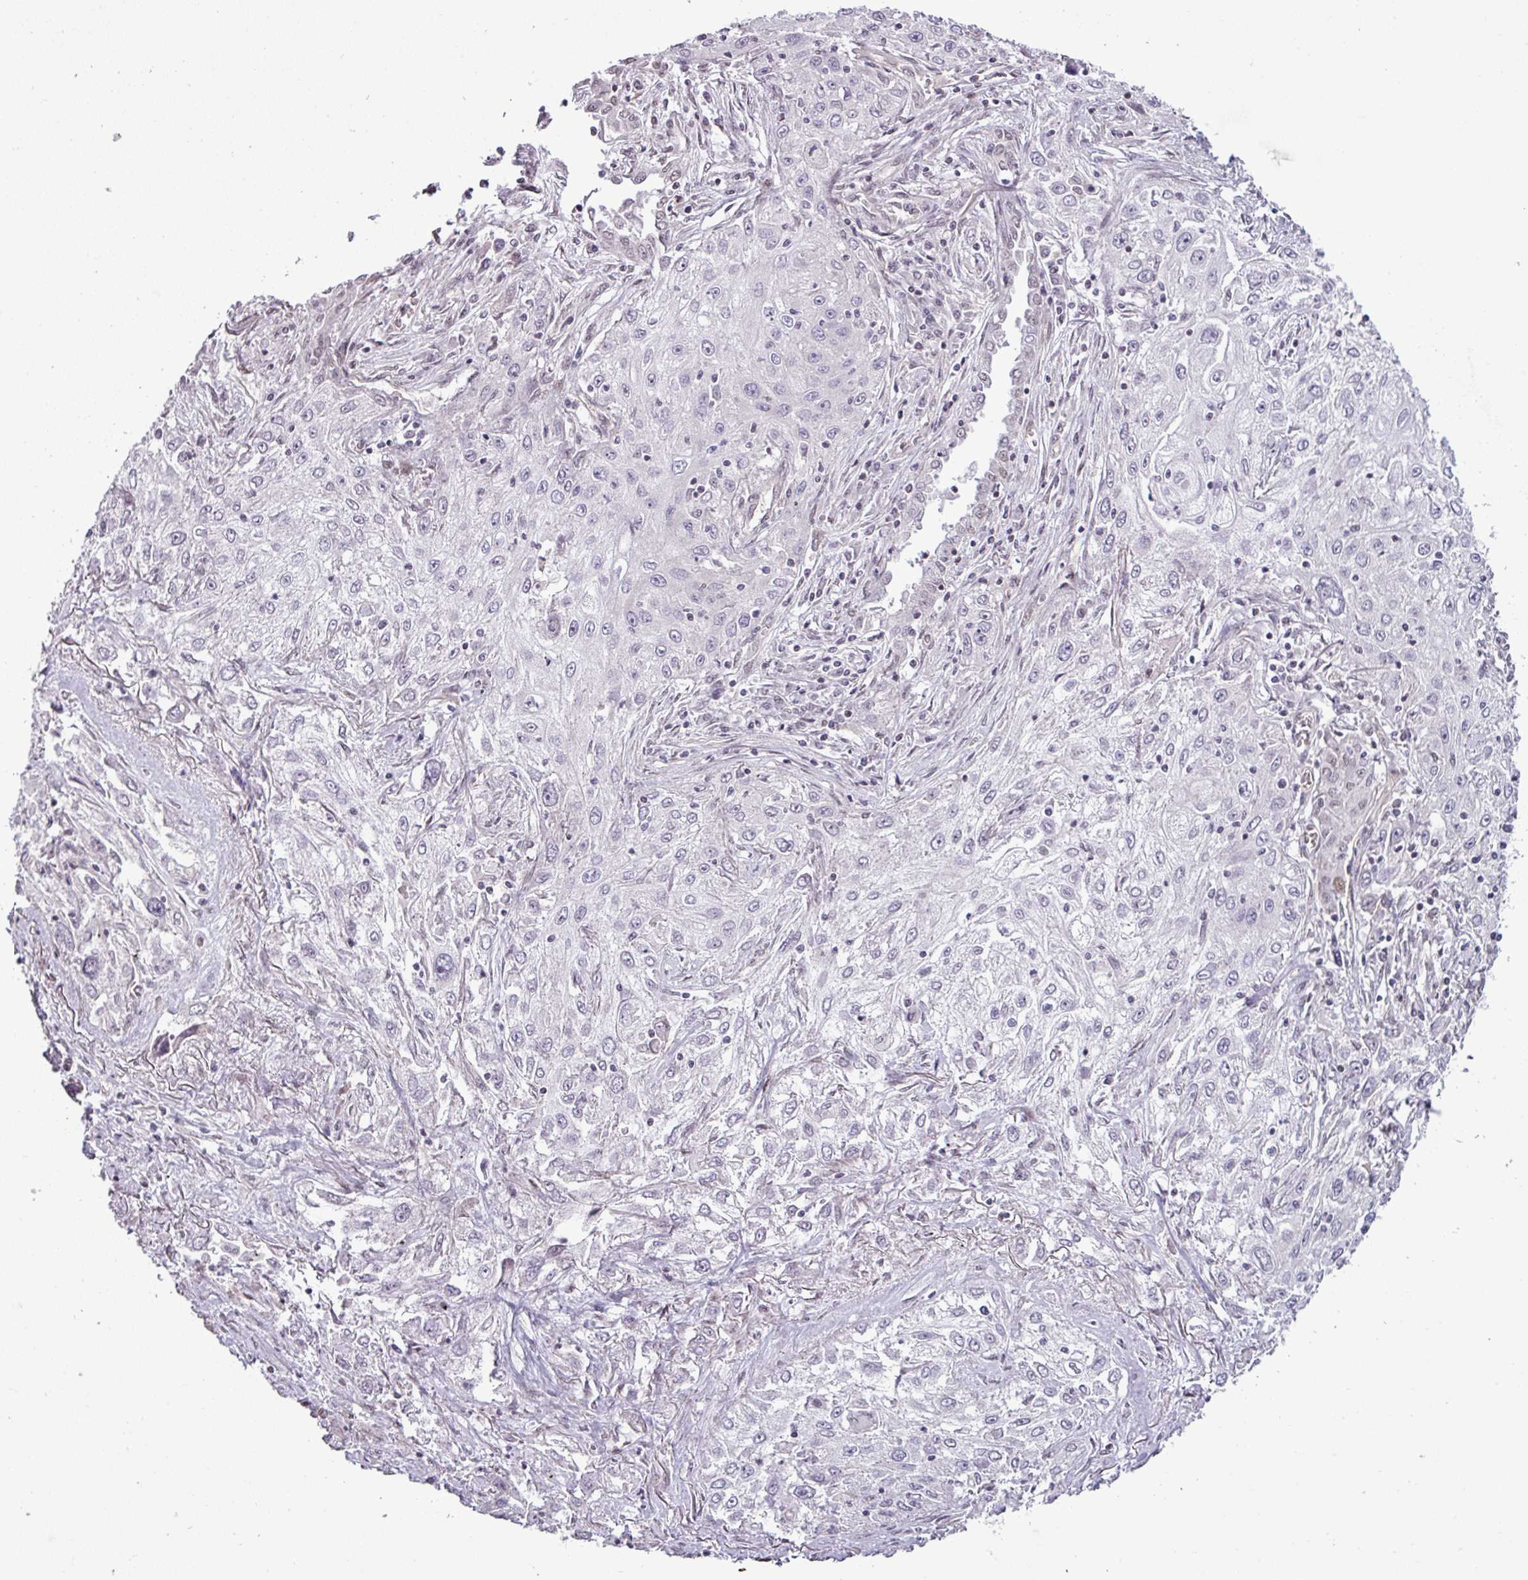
{"staining": {"intensity": "negative", "quantity": "none", "location": "none"}, "tissue": "lung cancer", "cell_type": "Tumor cells", "image_type": "cancer", "snomed": [{"axis": "morphology", "description": "Squamous cell carcinoma, NOS"}, {"axis": "topography", "description": "Lung"}], "caption": "The histopathology image demonstrates no staining of tumor cells in squamous cell carcinoma (lung).", "gene": "GPT2", "patient": {"sex": "female", "age": 69}}